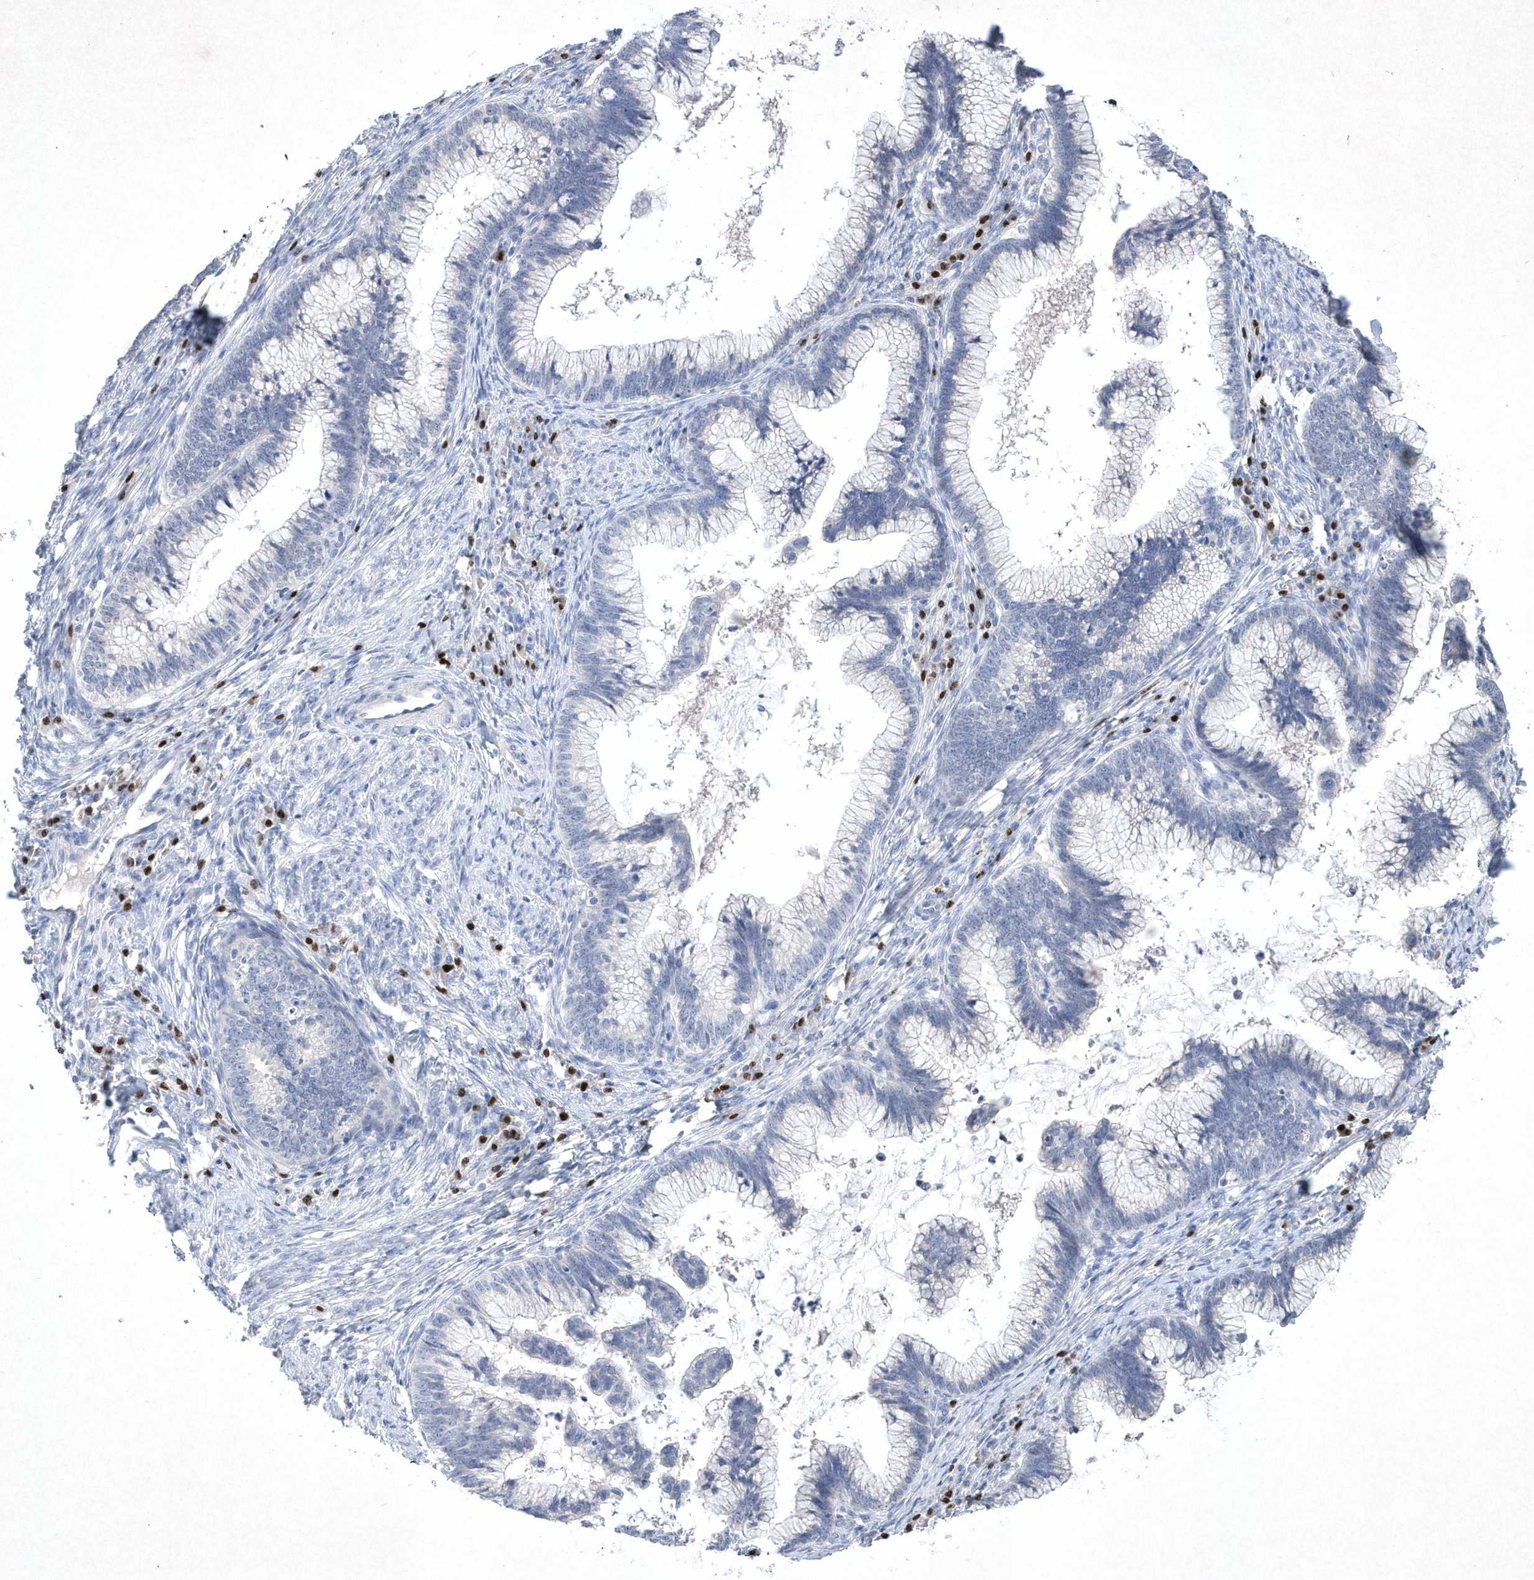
{"staining": {"intensity": "negative", "quantity": "none", "location": "none"}, "tissue": "cervical cancer", "cell_type": "Tumor cells", "image_type": "cancer", "snomed": [{"axis": "morphology", "description": "Adenocarcinoma, NOS"}, {"axis": "topography", "description": "Cervix"}], "caption": "Protein analysis of cervical cancer shows no significant positivity in tumor cells.", "gene": "BHLHA15", "patient": {"sex": "female", "age": 36}}